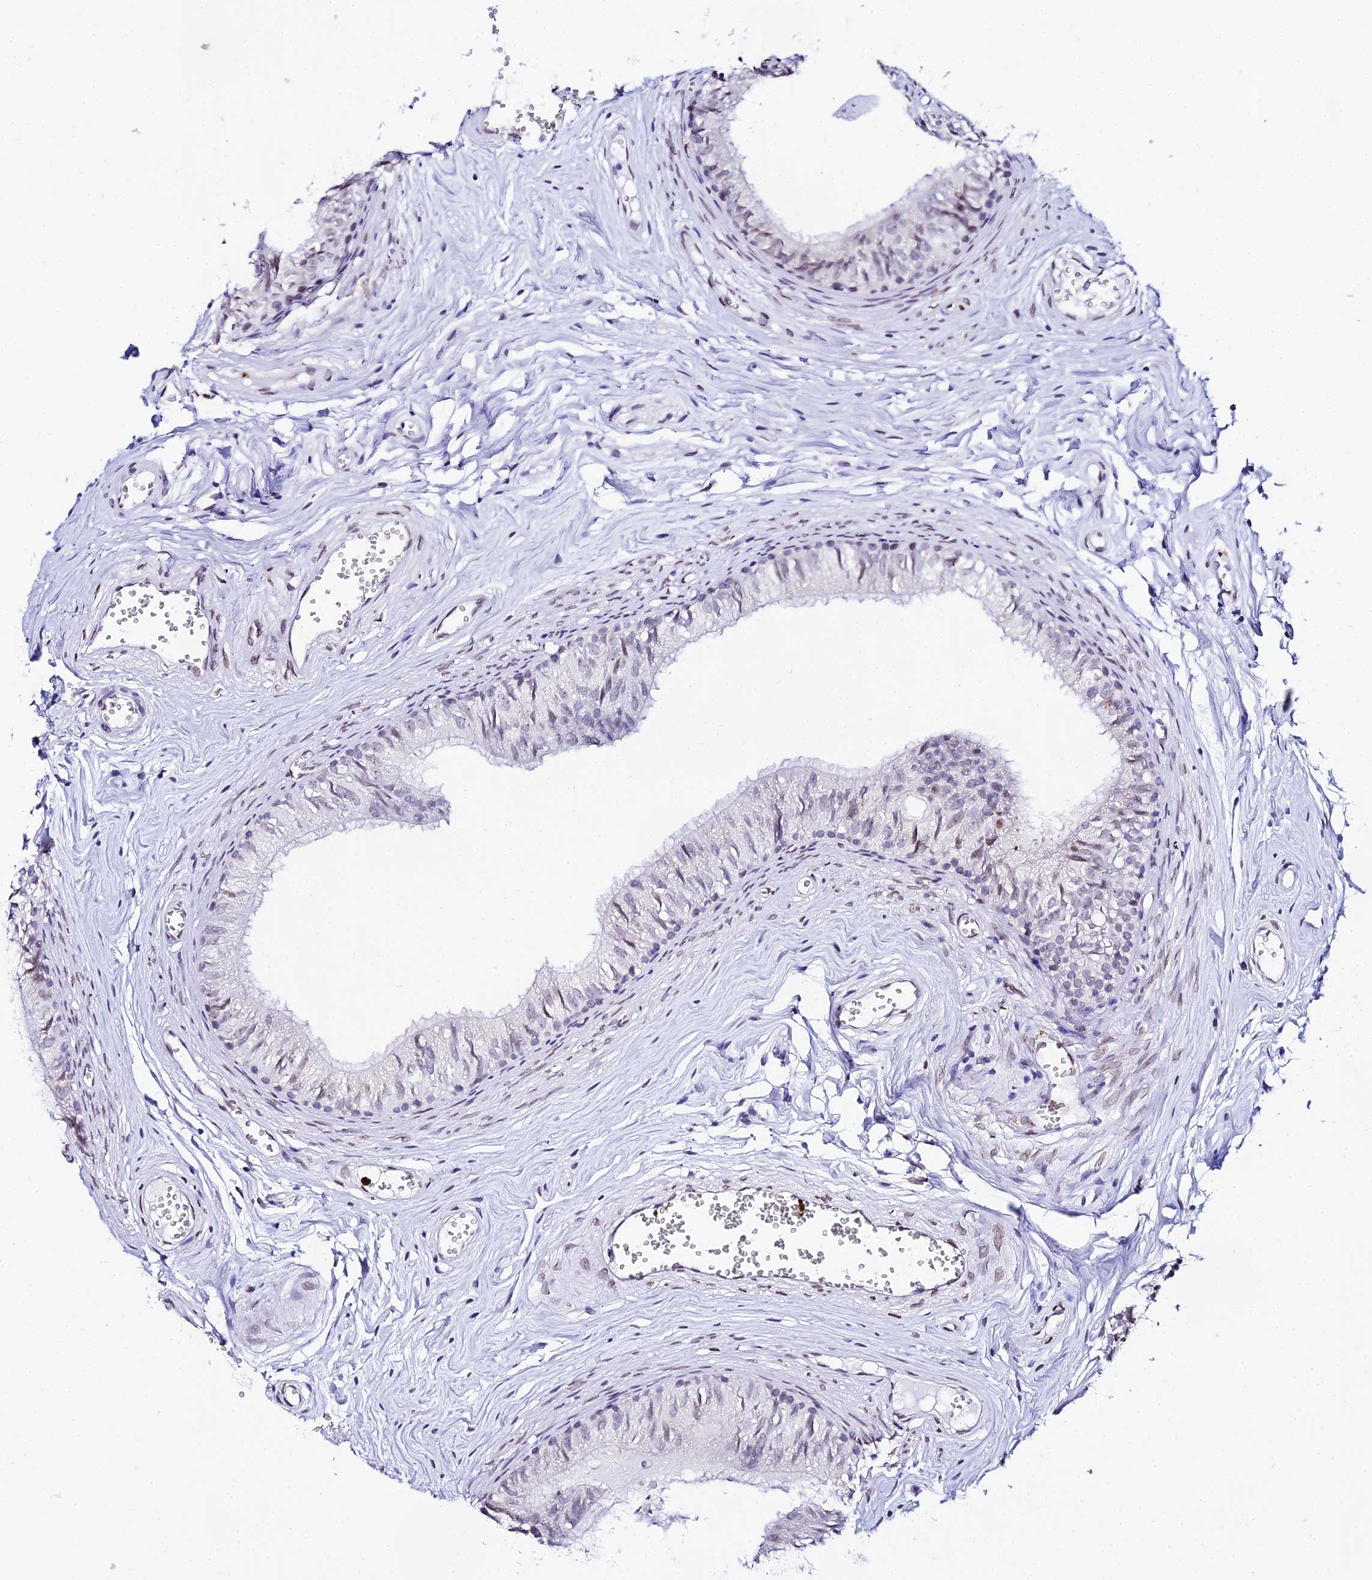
{"staining": {"intensity": "negative", "quantity": "none", "location": "none"}, "tissue": "epididymis", "cell_type": "Glandular cells", "image_type": "normal", "snomed": [{"axis": "morphology", "description": "Normal tissue, NOS"}, {"axis": "topography", "description": "Epididymis"}], "caption": "There is no significant expression in glandular cells of epididymis. (DAB immunohistochemistry visualized using brightfield microscopy, high magnification).", "gene": "MCM10", "patient": {"sex": "male", "age": 36}}